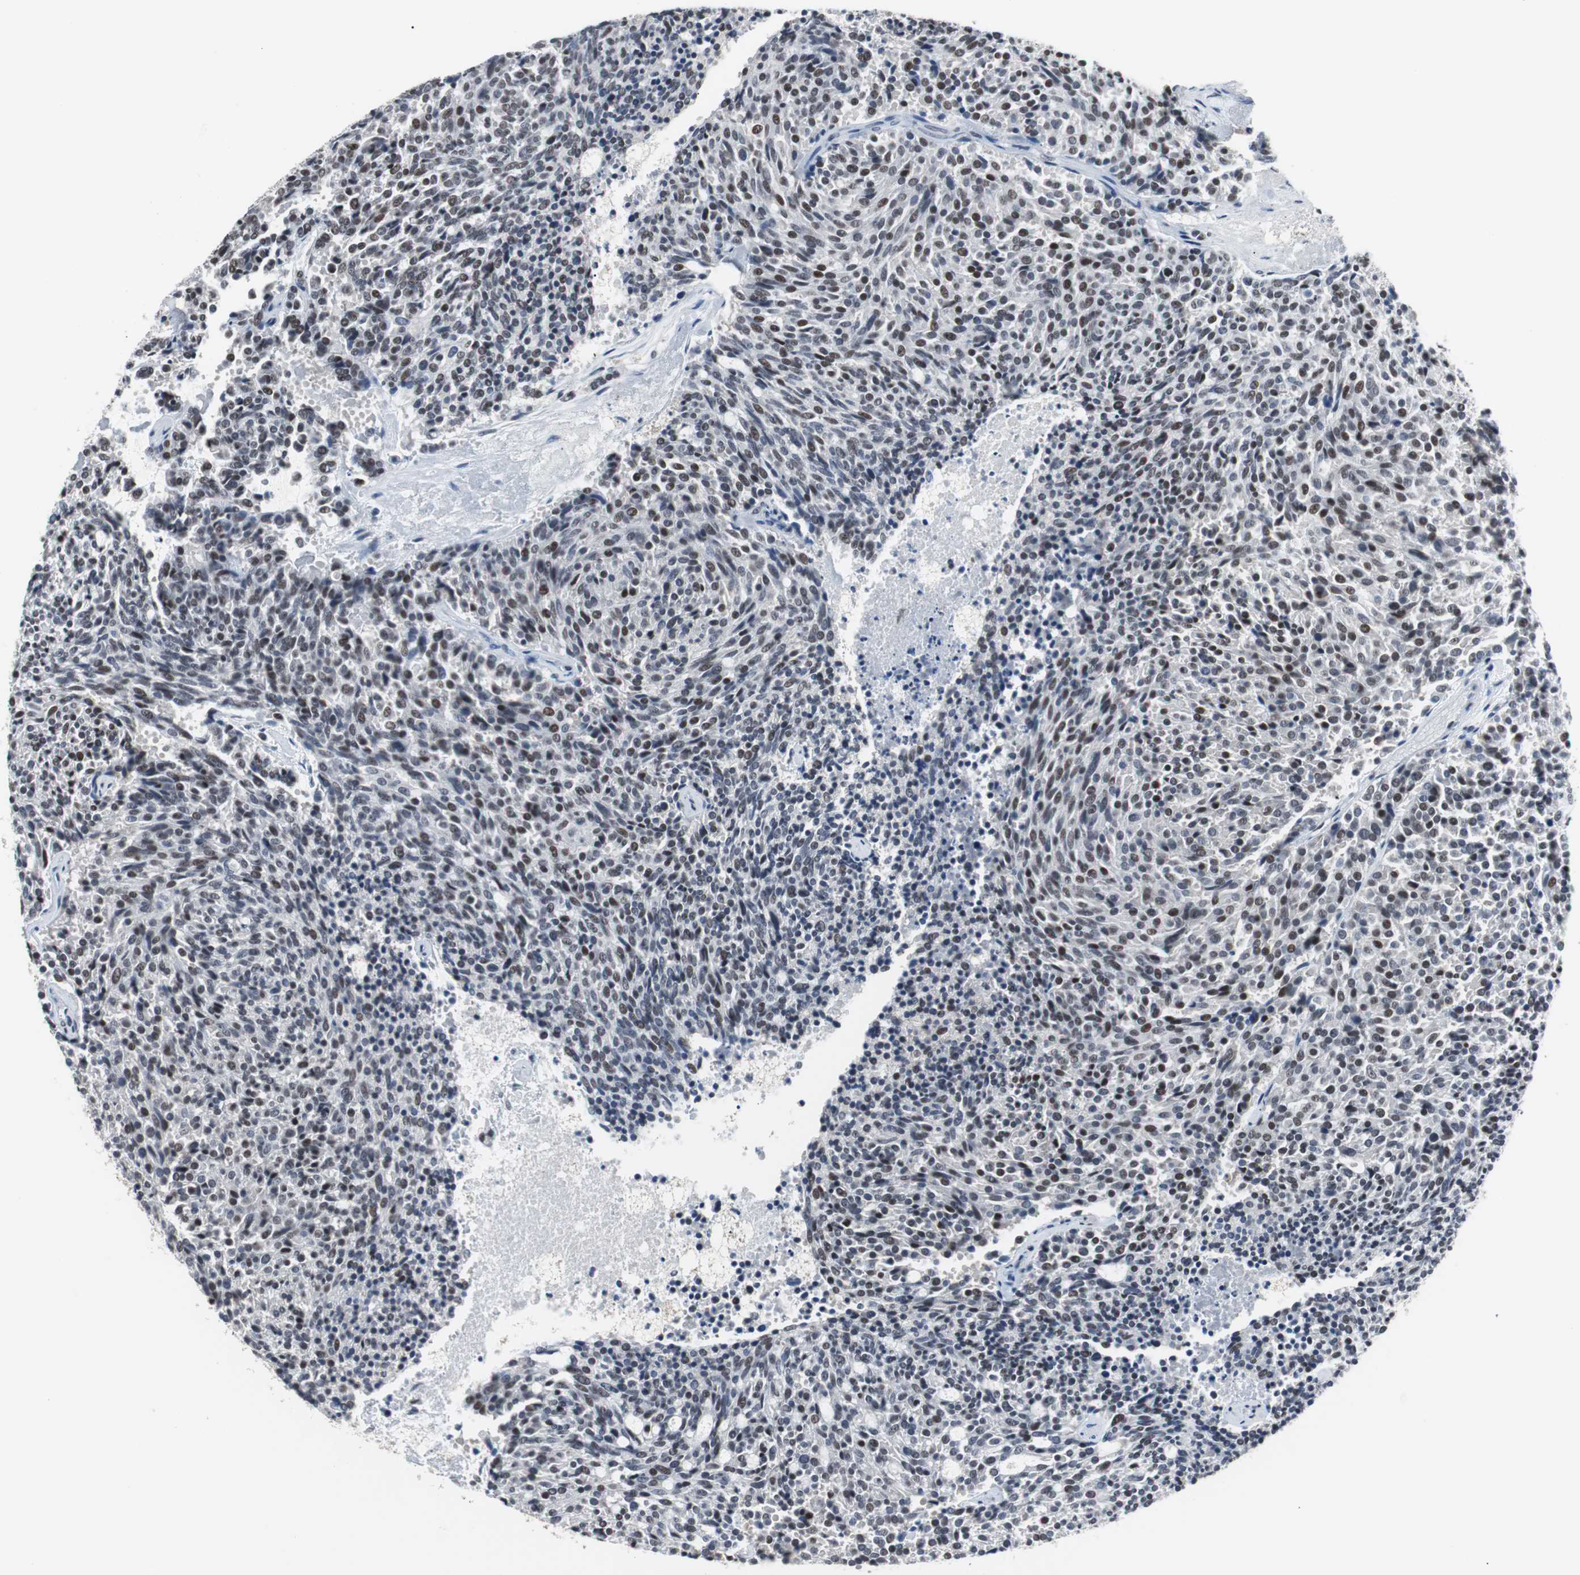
{"staining": {"intensity": "moderate", "quantity": "25%-75%", "location": "nuclear"}, "tissue": "carcinoid", "cell_type": "Tumor cells", "image_type": "cancer", "snomed": [{"axis": "morphology", "description": "Carcinoid, malignant, NOS"}, {"axis": "topography", "description": "Pancreas"}], "caption": "Carcinoid (malignant) stained for a protein exhibits moderate nuclear positivity in tumor cells.", "gene": "TAF7", "patient": {"sex": "female", "age": 54}}